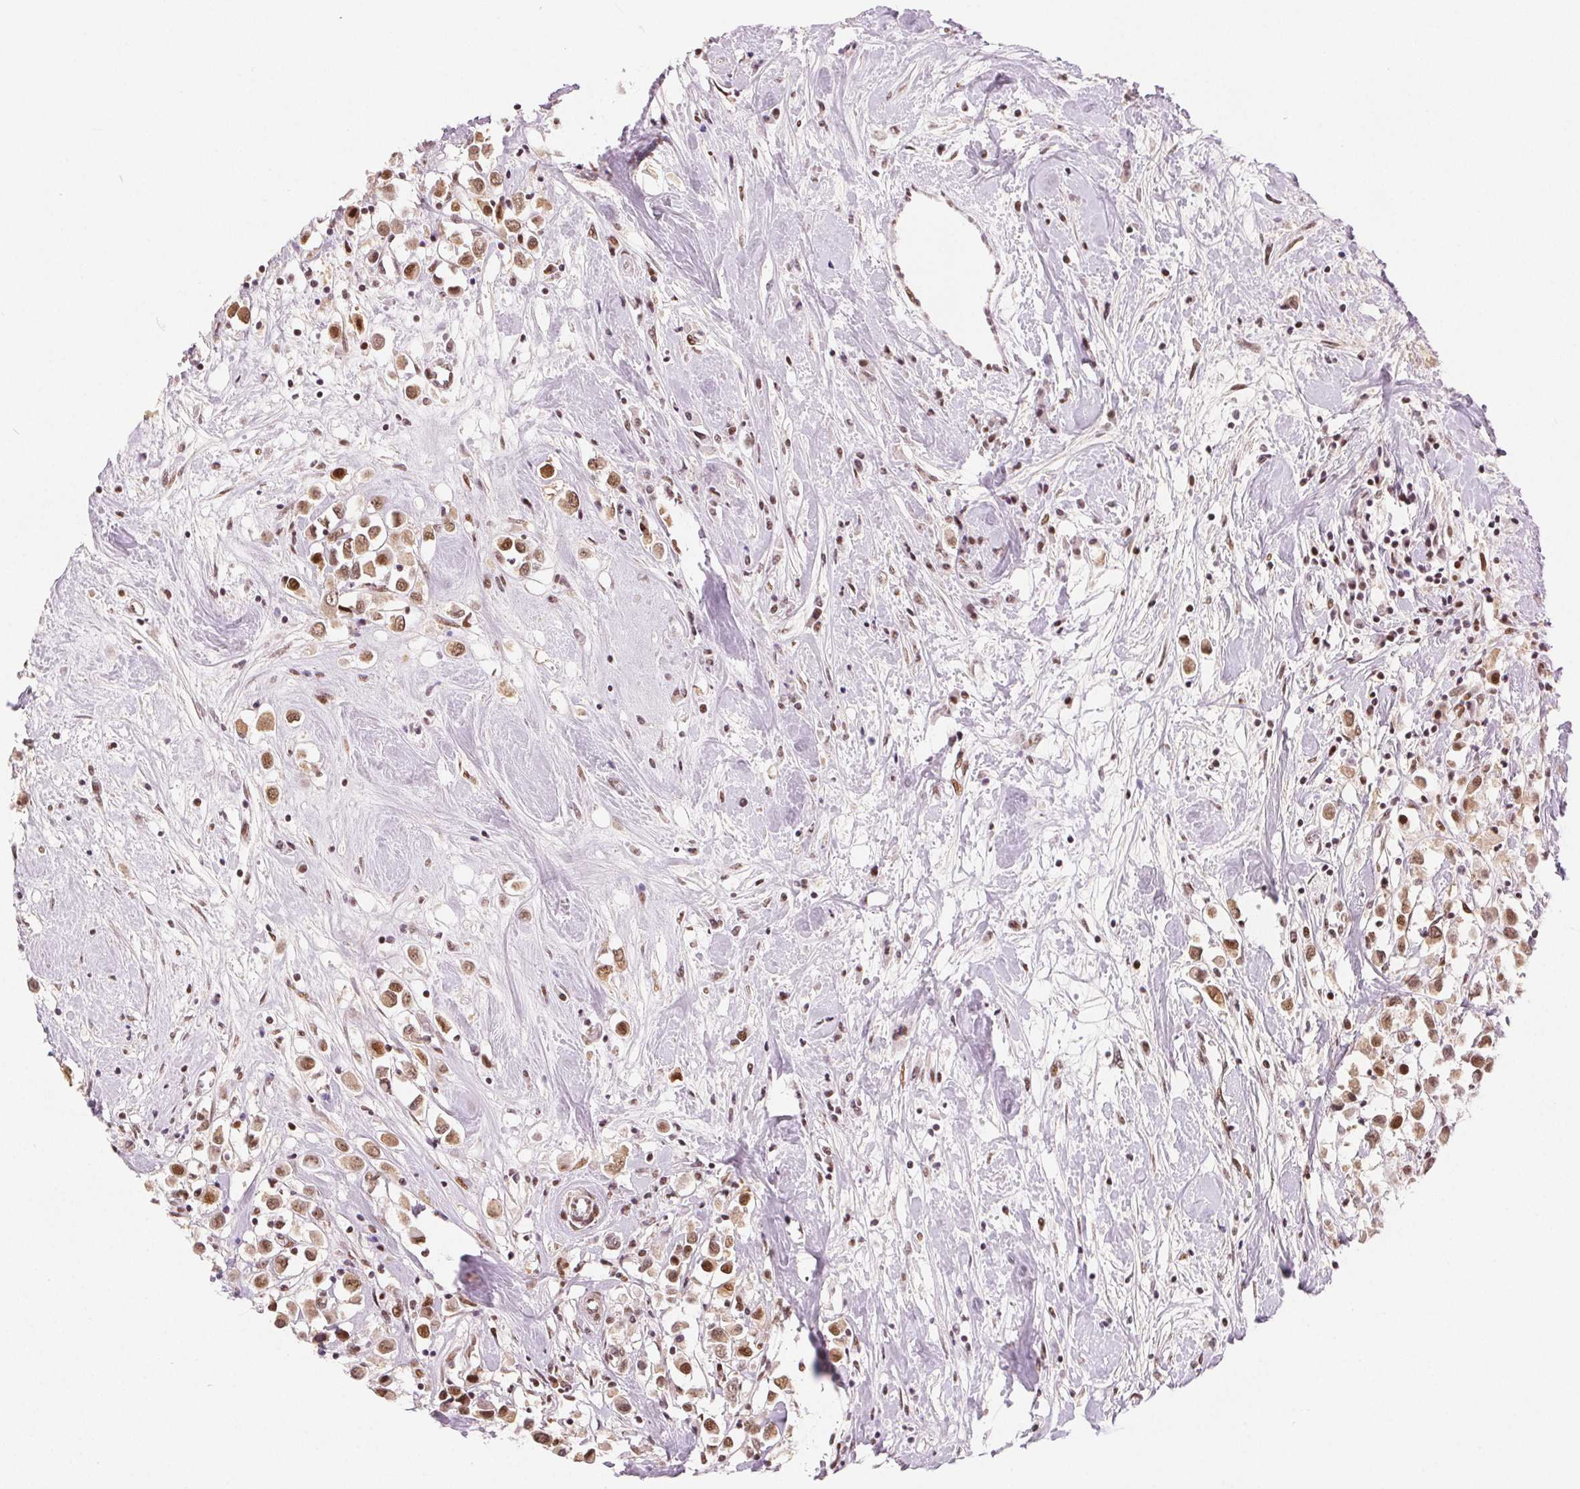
{"staining": {"intensity": "moderate", "quantity": ">75%", "location": "nuclear"}, "tissue": "breast cancer", "cell_type": "Tumor cells", "image_type": "cancer", "snomed": [{"axis": "morphology", "description": "Duct carcinoma"}, {"axis": "topography", "description": "Breast"}], "caption": "Moderate nuclear staining is present in about >75% of tumor cells in invasive ductal carcinoma (breast).", "gene": "ZNF703", "patient": {"sex": "female", "age": 61}}